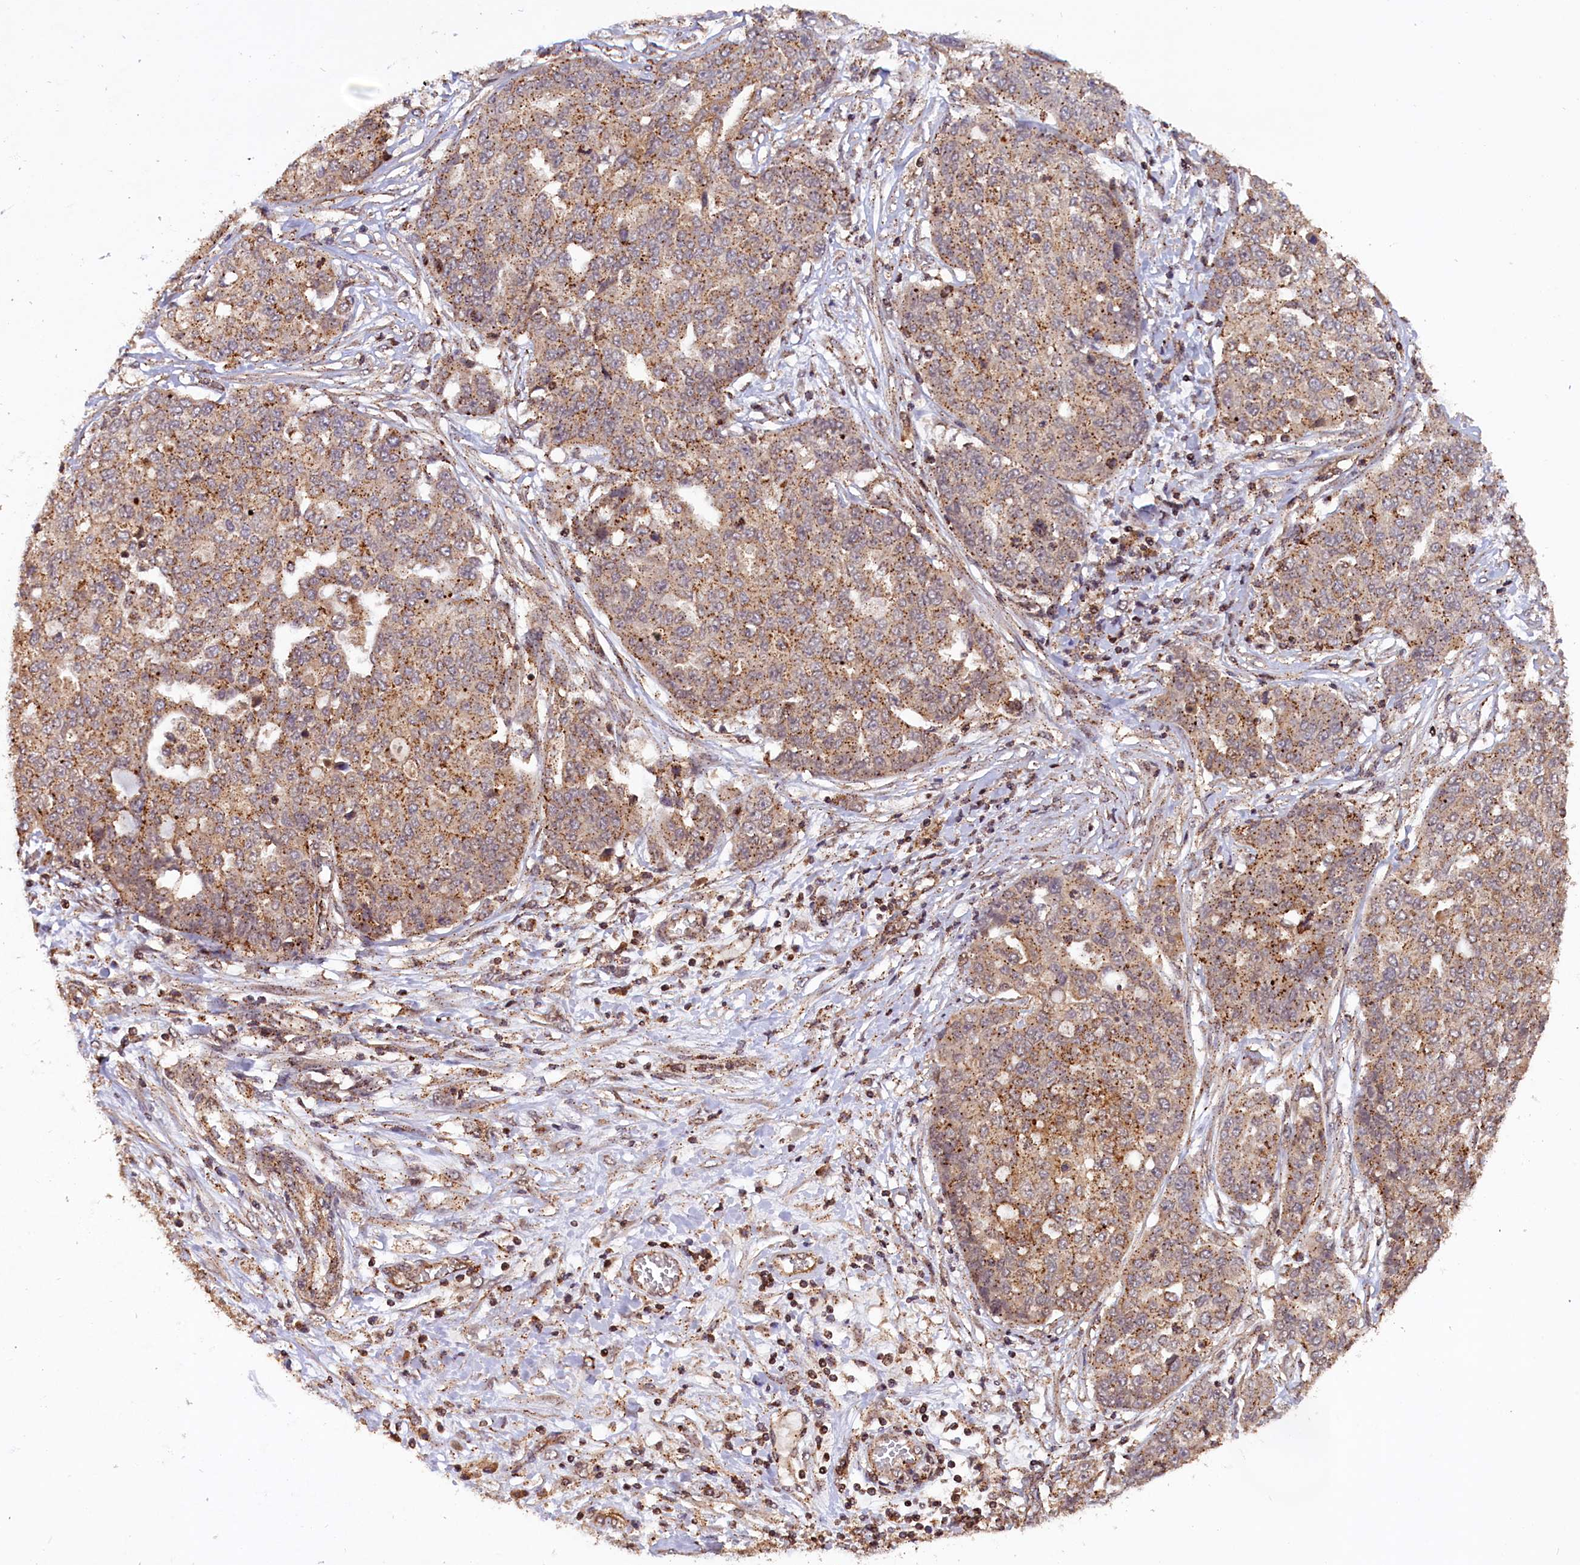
{"staining": {"intensity": "moderate", "quantity": ">75%", "location": "cytoplasmic/membranous"}, "tissue": "ovarian cancer", "cell_type": "Tumor cells", "image_type": "cancer", "snomed": [{"axis": "morphology", "description": "Cystadenocarcinoma, serous, NOS"}, {"axis": "topography", "description": "Soft tissue"}, {"axis": "topography", "description": "Ovary"}], "caption": "This histopathology image shows serous cystadenocarcinoma (ovarian) stained with immunohistochemistry to label a protein in brown. The cytoplasmic/membranous of tumor cells show moderate positivity for the protein. Nuclei are counter-stained blue.", "gene": "IST1", "patient": {"sex": "female", "age": 57}}